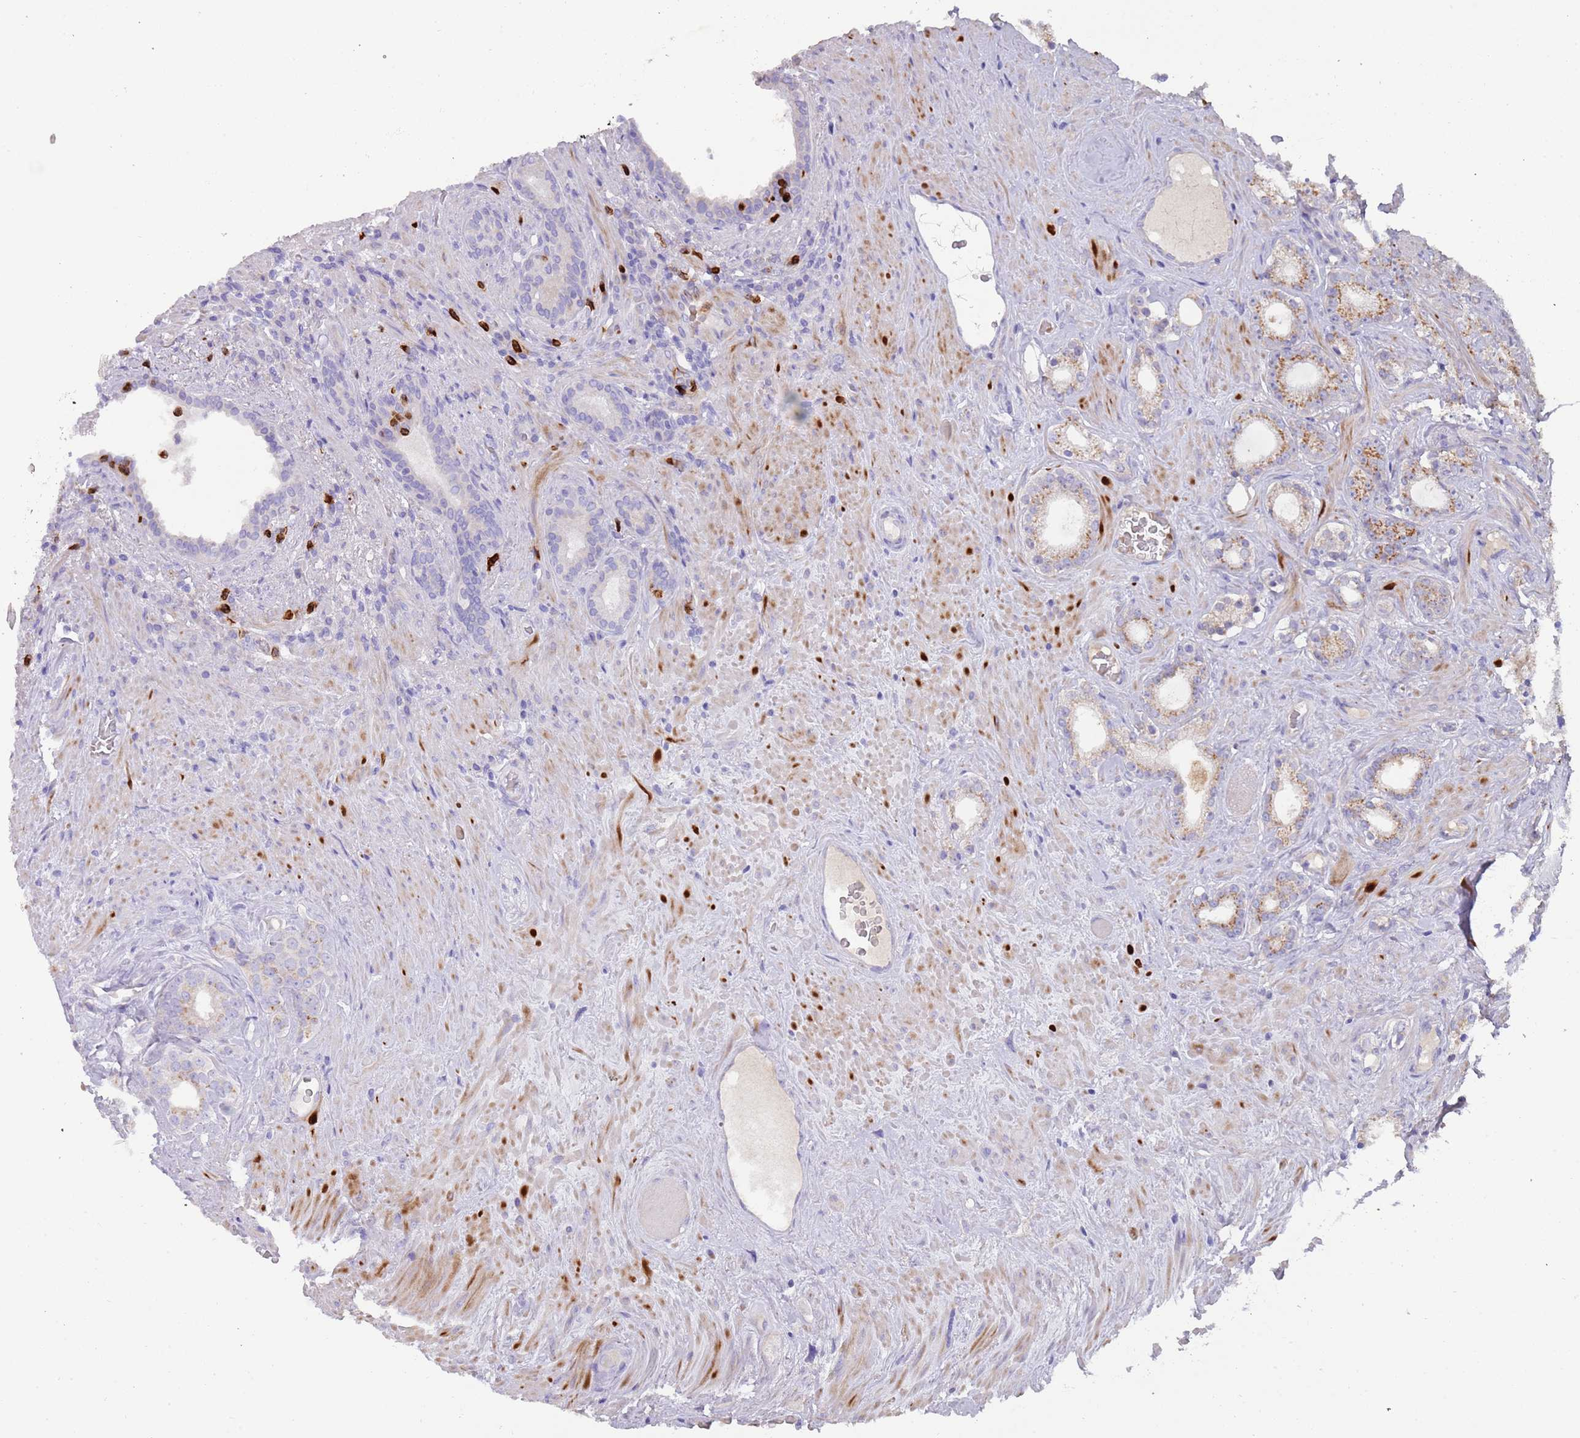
{"staining": {"intensity": "moderate", "quantity": "25%-75%", "location": "cytoplasmic/membranous"}, "tissue": "prostate cancer", "cell_type": "Tumor cells", "image_type": "cancer", "snomed": [{"axis": "morphology", "description": "Adenocarcinoma, Low grade"}, {"axis": "topography", "description": "Prostate"}], "caption": "IHC (DAB) staining of human prostate adenocarcinoma (low-grade) demonstrates moderate cytoplasmic/membranous protein positivity in about 25%-75% of tumor cells. The staining was performed using DAB, with brown indicating positive protein expression. Nuclei are stained blue with hematoxylin.", "gene": "TMEM251", "patient": {"sex": "male", "age": 71}}